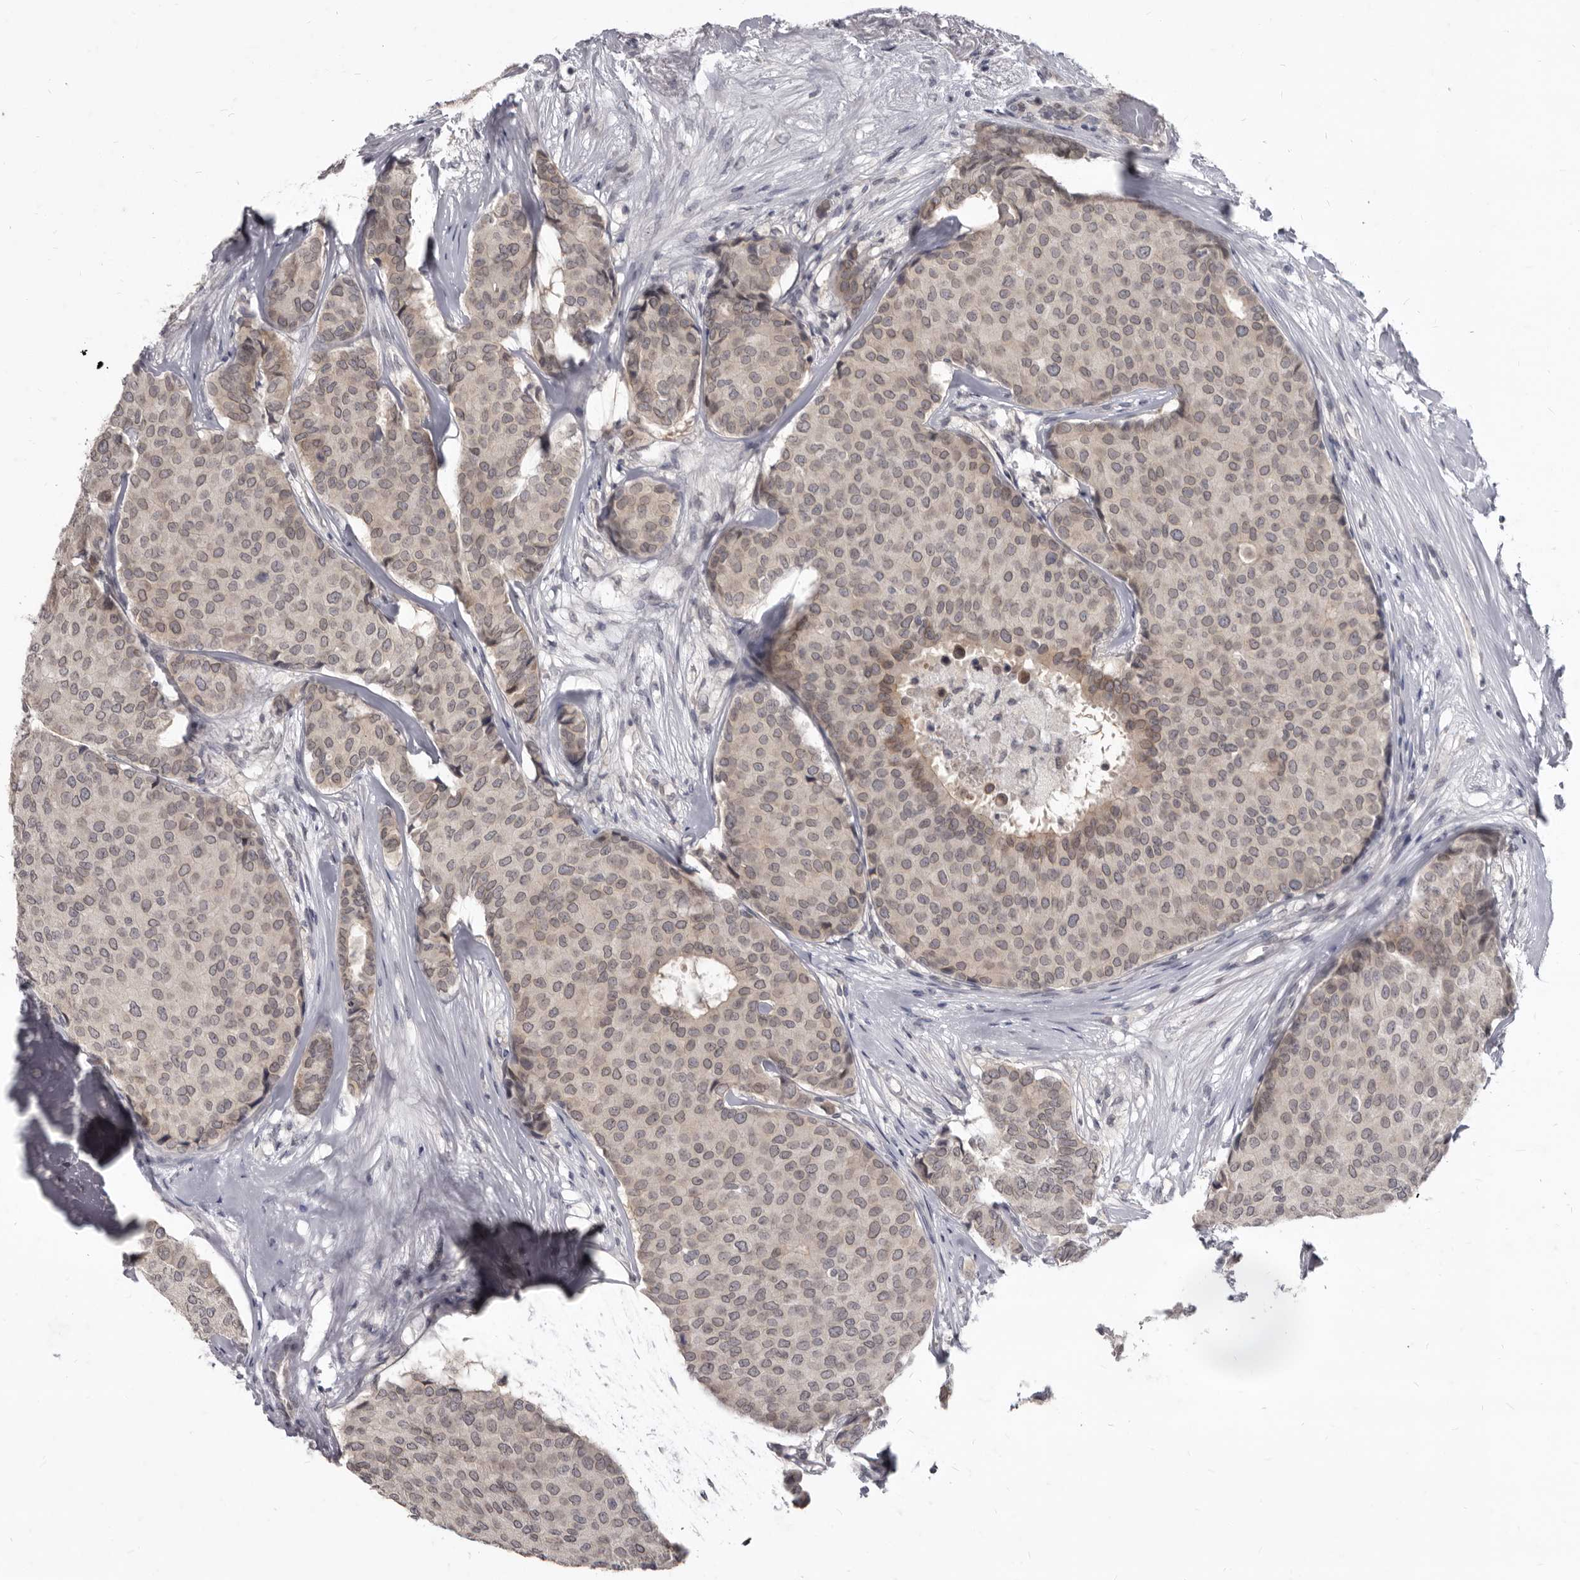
{"staining": {"intensity": "weak", "quantity": ">75%", "location": "cytoplasmic/membranous,nuclear"}, "tissue": "breast cancer", "cell_type": "Tumor cells", "image_type": "cancer", "snomed": [{"axis": "morphology", "description": "Duct carcinoma"}, {"axis": "topography", "description": "Breast"}], "caption": "Tumor cells reveal low levels of weak cytoplasmic/membranous and nuclear staining in about >75% of cells in breast cancer (intraductal carcinoma).", "gene": "SULT1E1", "patient": {"sex": "female", "age": 75}}